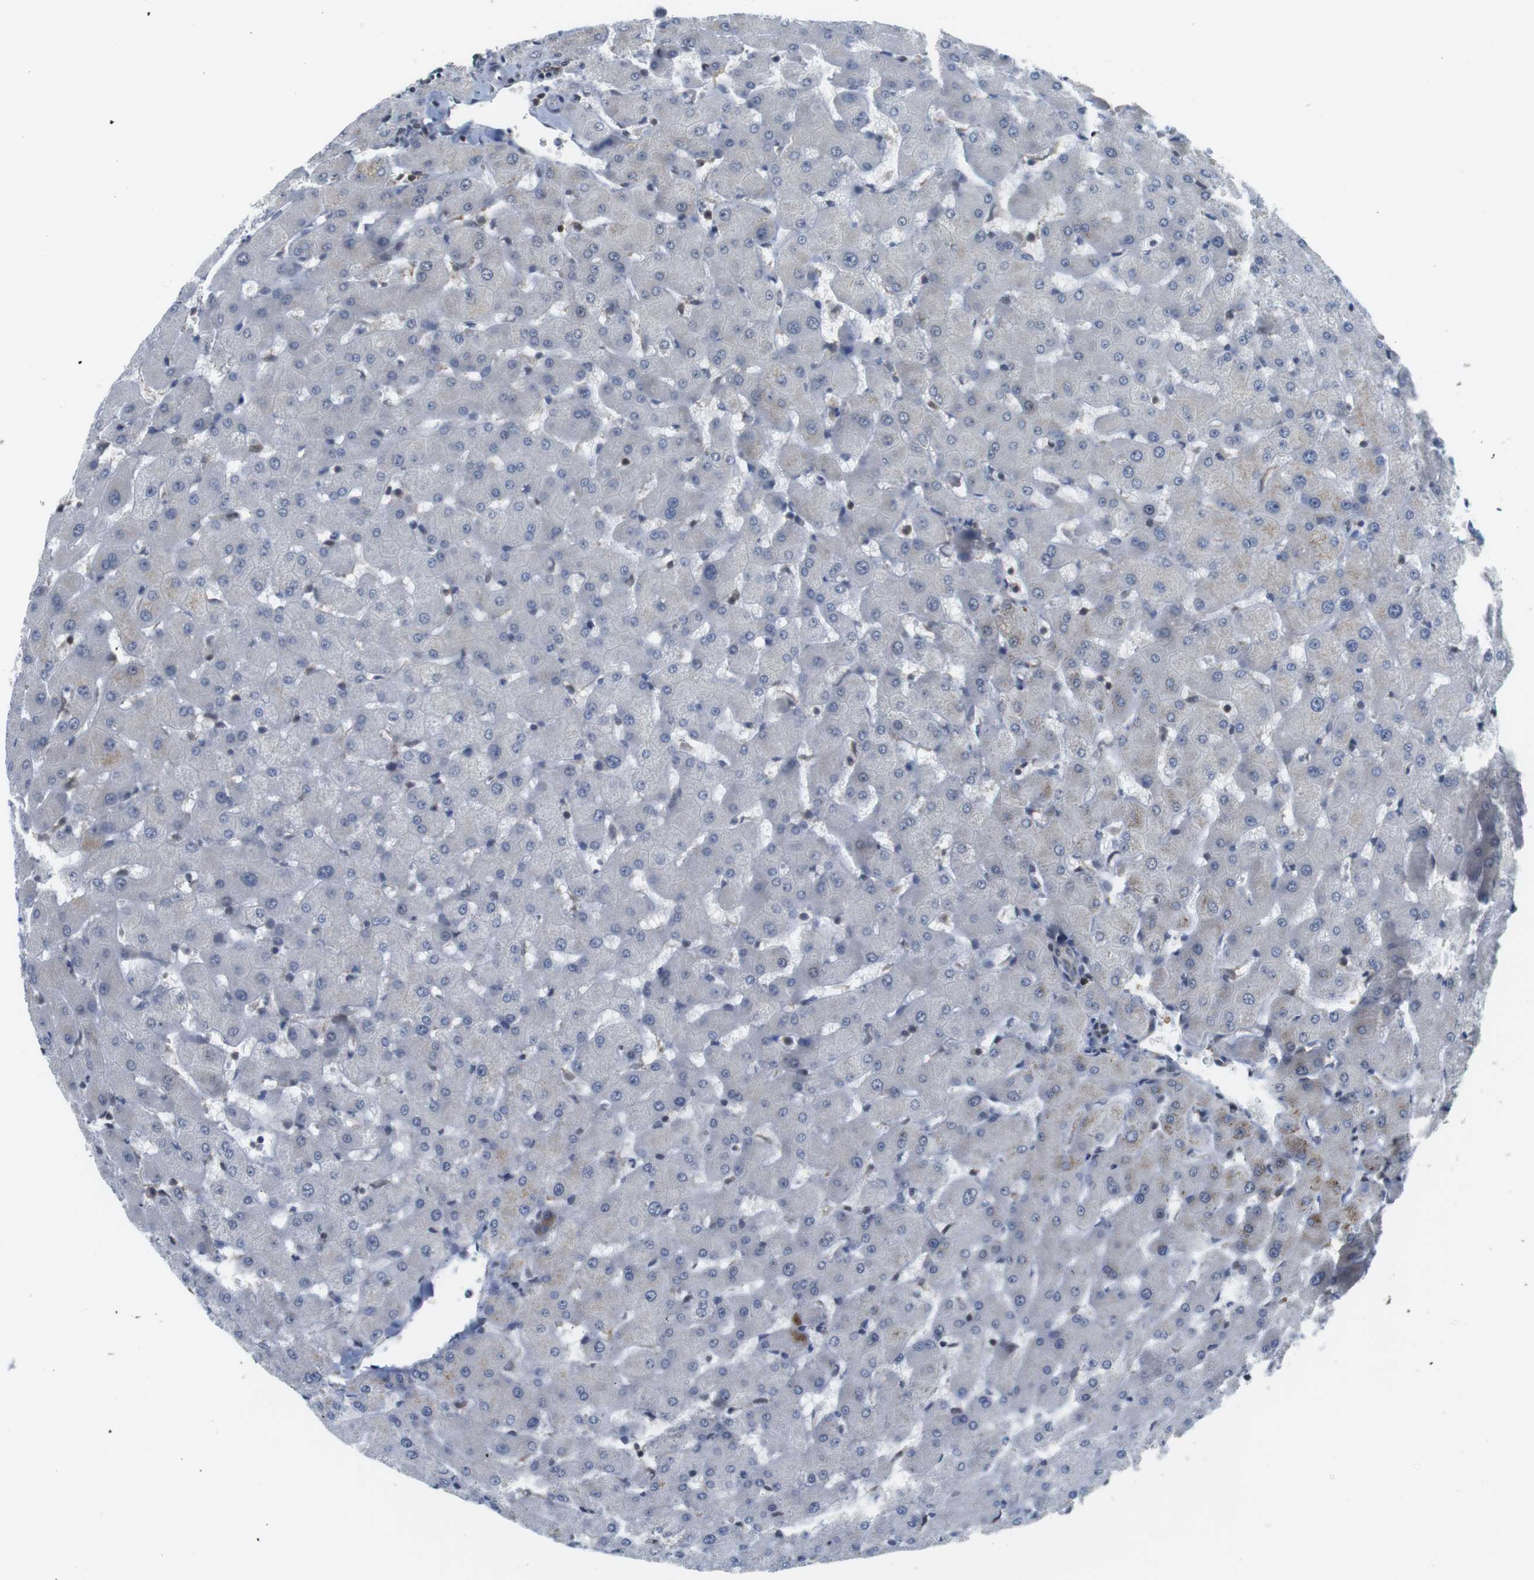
{"staining": {"intensity": "negative", "quantity": "none", "location": "none"}, "tissue": "liver", "cell_type": "Cholangiocytes", "image_type": "normal", "snomed": [{"axis": "morphology", "description": "Normal tissue, NOS"}, {"axis": "topography", "description": "Liver"}], "caption": "Immunohistochemistry of unremarkable liver displays no positivity in cholangiocytes.", "gene": "BRD4", "patient": {"sex": "female", "age": 63}}